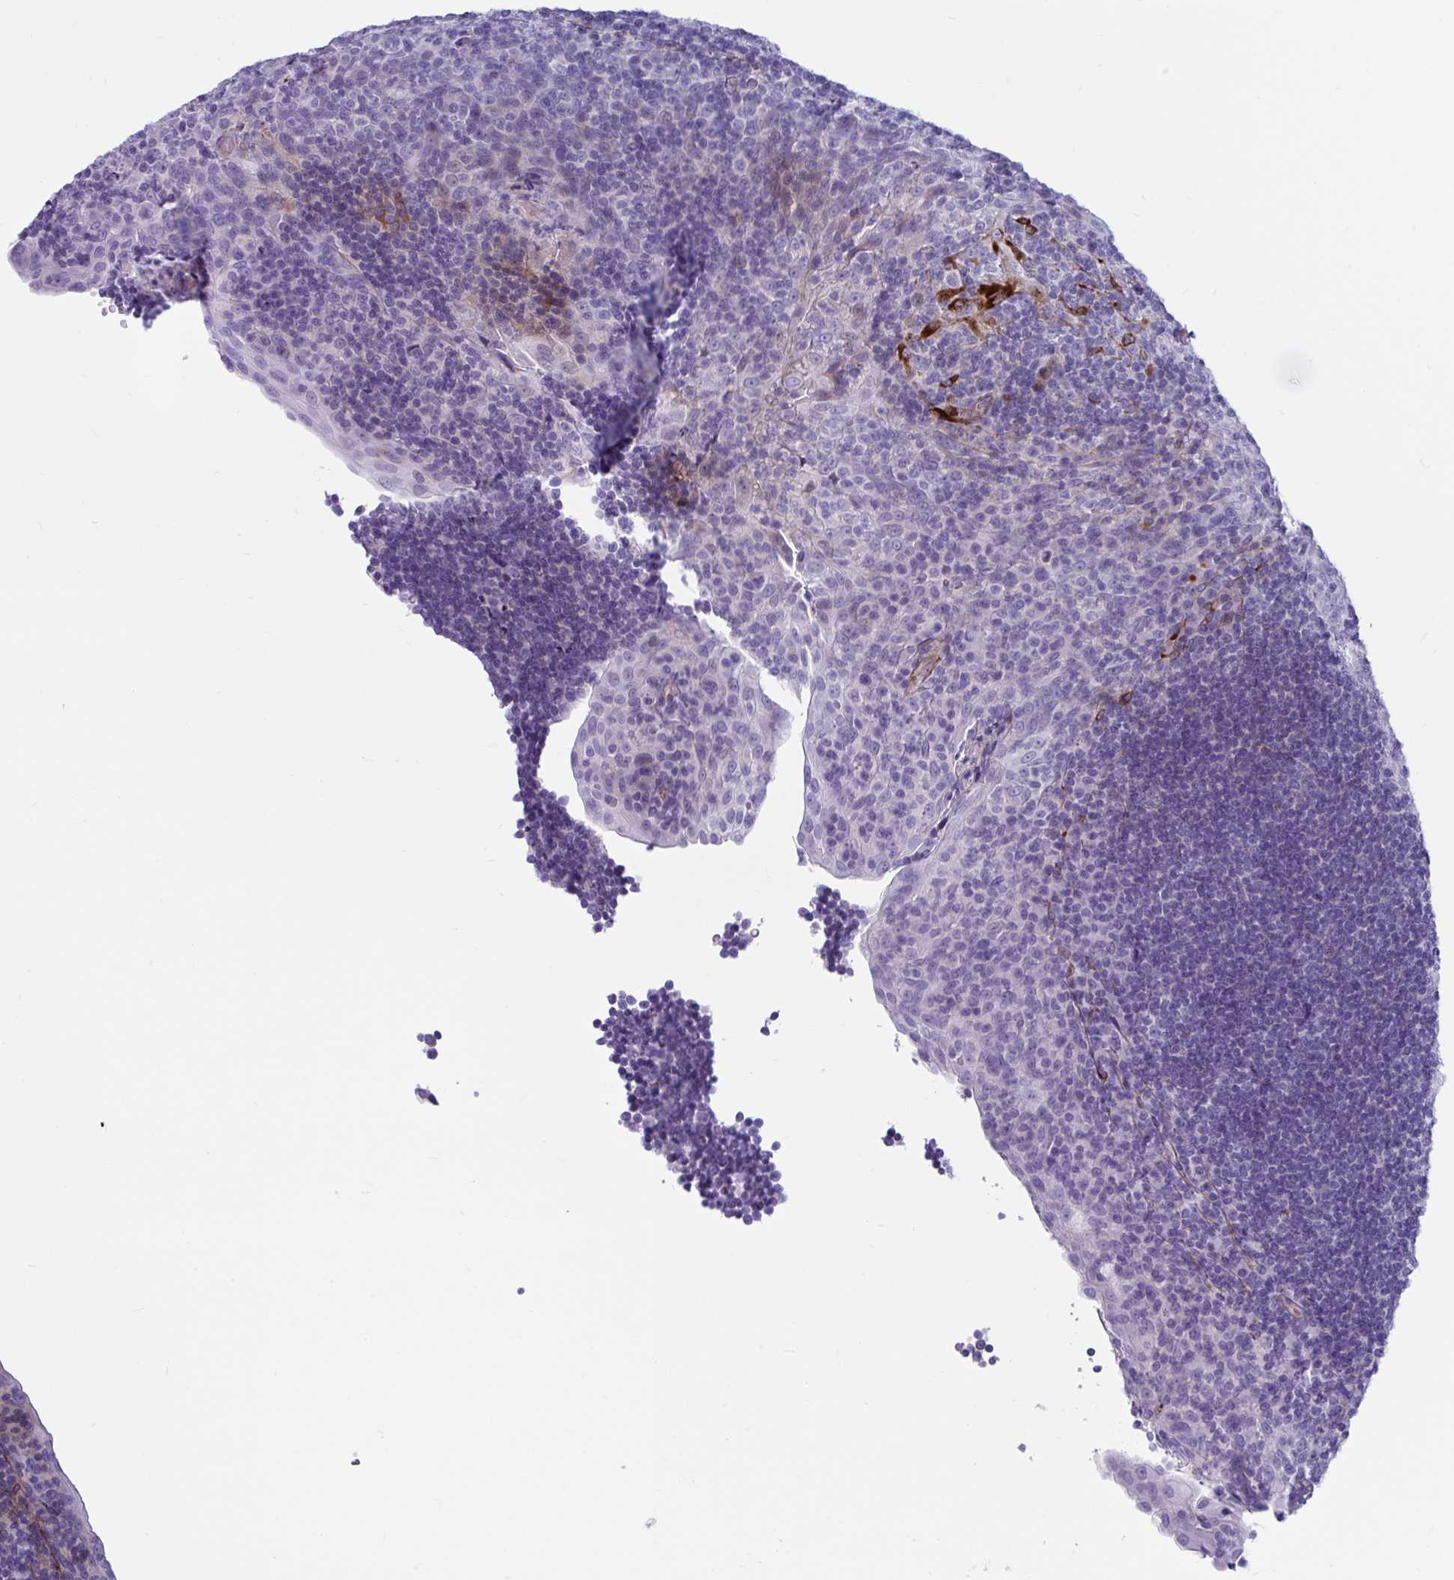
{"staining": {"intensity": "negative", "quantity": "none", "location": "none"}, "tissue": "tonsil", "cell_type": "Germinal center cells", "image_type": "normal", "snomed": [{"axis": "morphology", "description": "Normal tissue, NOS"}, {"axis": "topography", "description": "Tonsil"}], "caption": "Benign tonsil was stained to show a protein in brown. There is no significant positivity in germinal center cells. (DAB (3,3'-diaminobenzidine) IHC visualized using brightfield microscopy, high magnification).", "gene": "GRXCR2", "patient": {"sex": "male", "age": 17}}